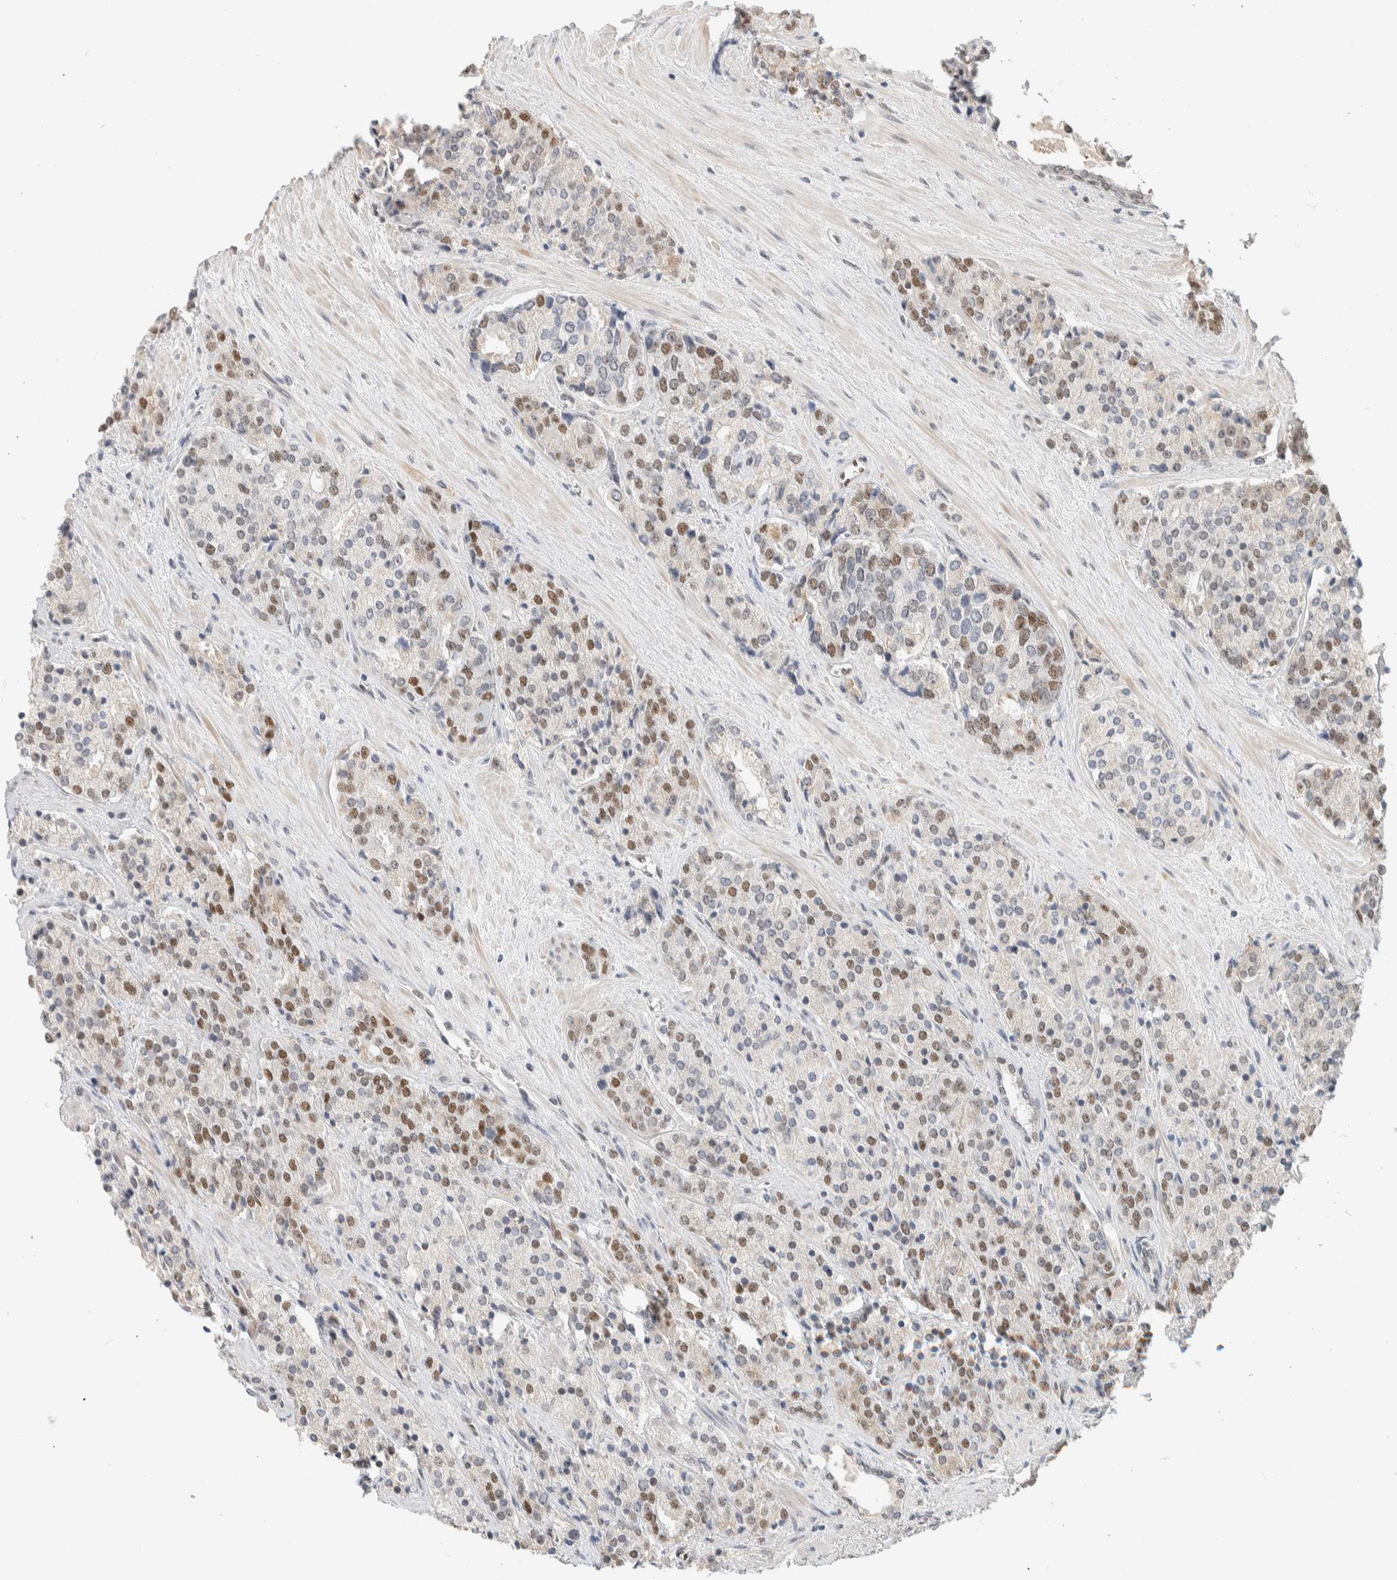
{"staining": {"intensity": "moderate", "quantity": "25%-75%", "location": "nuclear"}, "tissue": "prostate cancer", "cell_type": "Tumor cells", "image_type": "cancer", "snomed": [{"axis": "morphology", "description": "Adenocarcinoma, High grade"}, {"axis": "topography", "description": "Prostate"}], "caption": "Brown immunohistochemical staining in high-grade adenocarcinoma (prostate) reveals moderate nuclear expression in about 25%-75% of tumor cells. Nuclei are stained in blue.", "gene": "PUS7", "patient": {"sex": "male", "age": 71}}